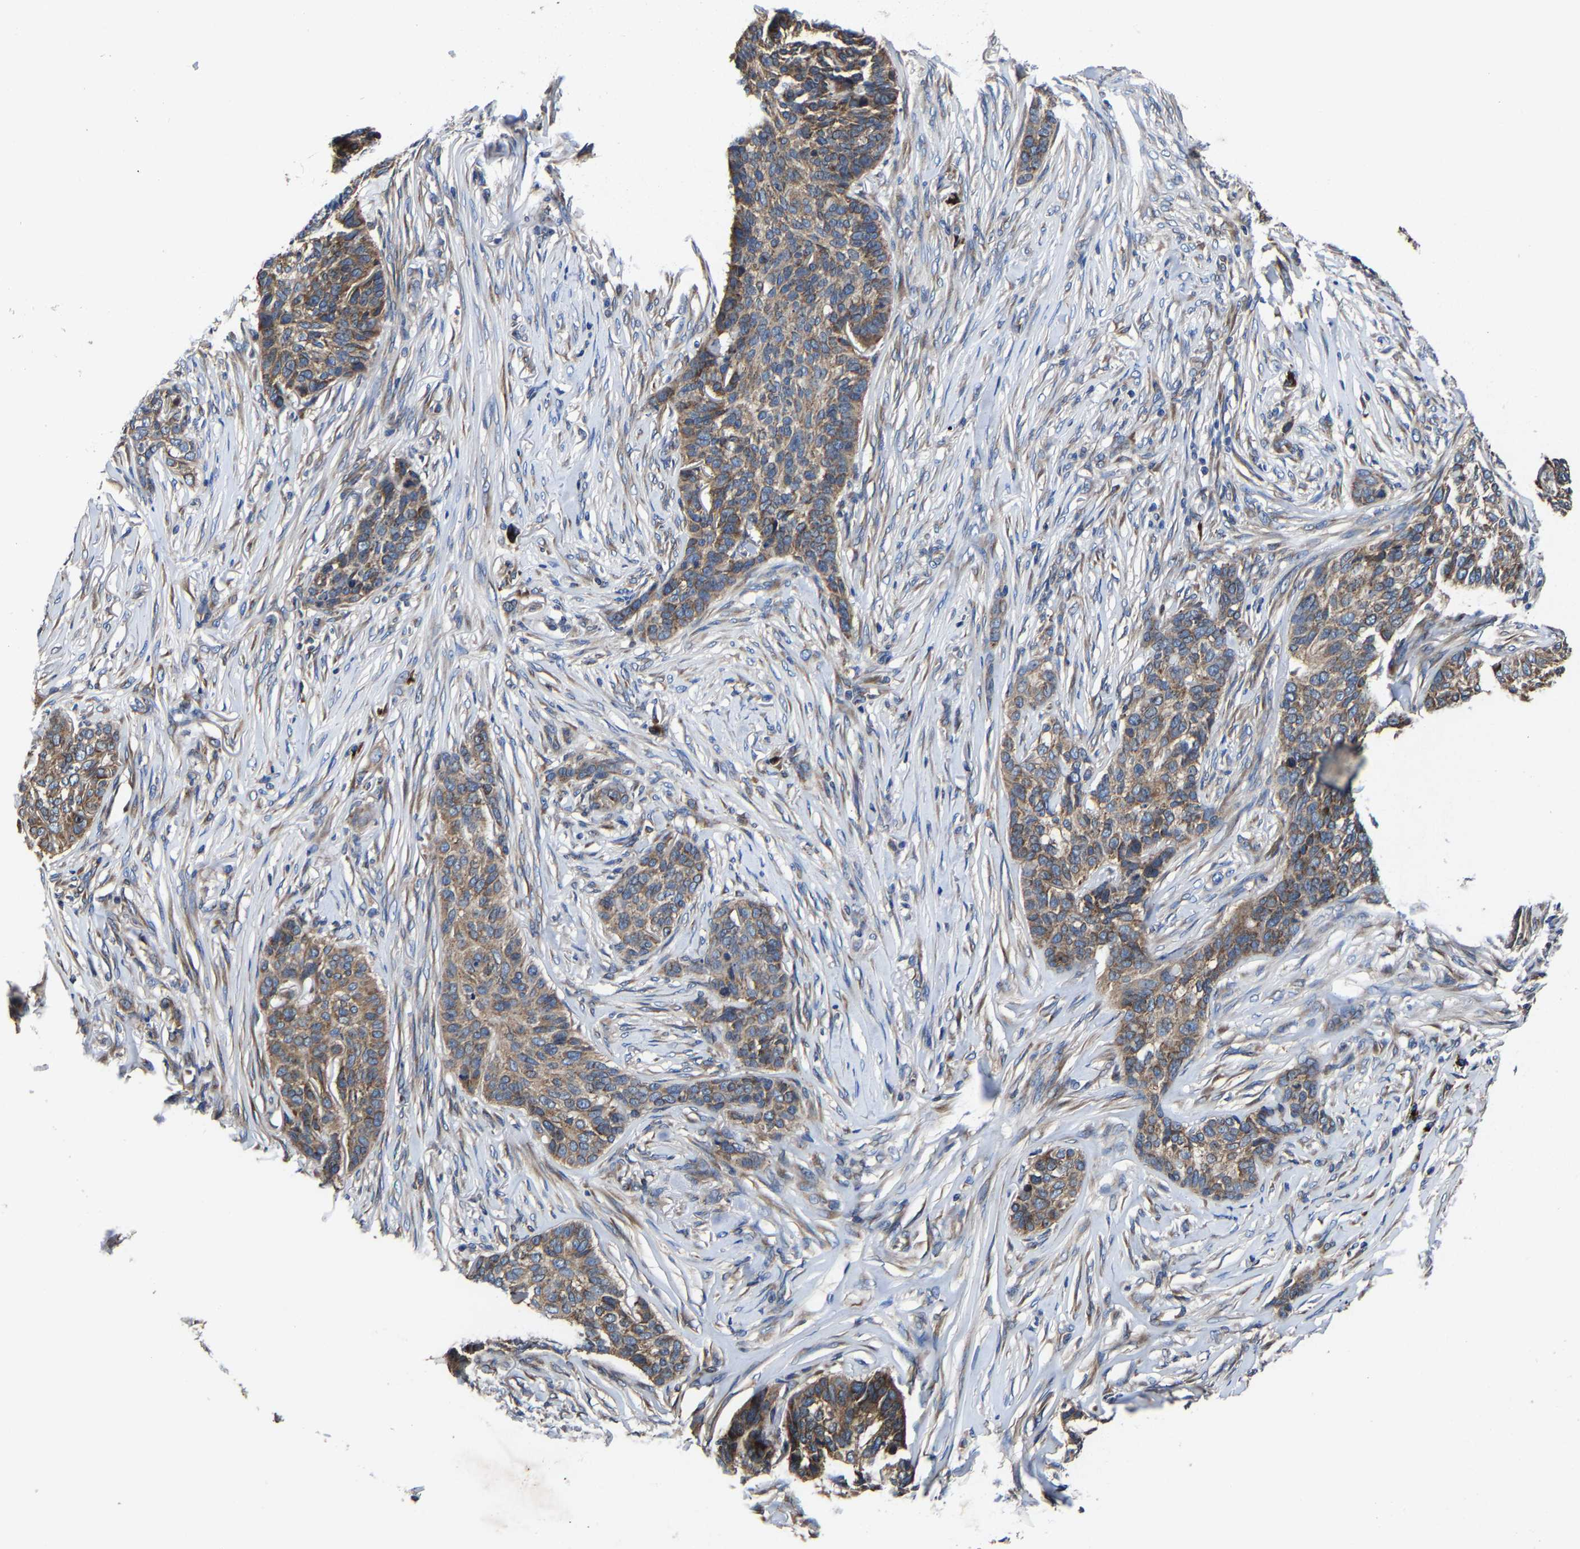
{"staining": {"intensity": "moderate", "quantity": ">75%", "location": "cytoplasmic/membranous"}, "tissue": "skin cancer", "cell_type": "Tumor cells", "image_type": "cancer", "snomed": [{"axis": "morphology", "description": "Basal cell carcinoma"}, {"axis": "topography", "description": "Skin"}], "caption": "The photomicrograph demonstrates staining of skin cancer, revealing moderate cytoplasmic/membranous protein expression (brown color) within tumor cells.", "gene": "EBAG9", "patient": {"sex": "male", "age": 85}}